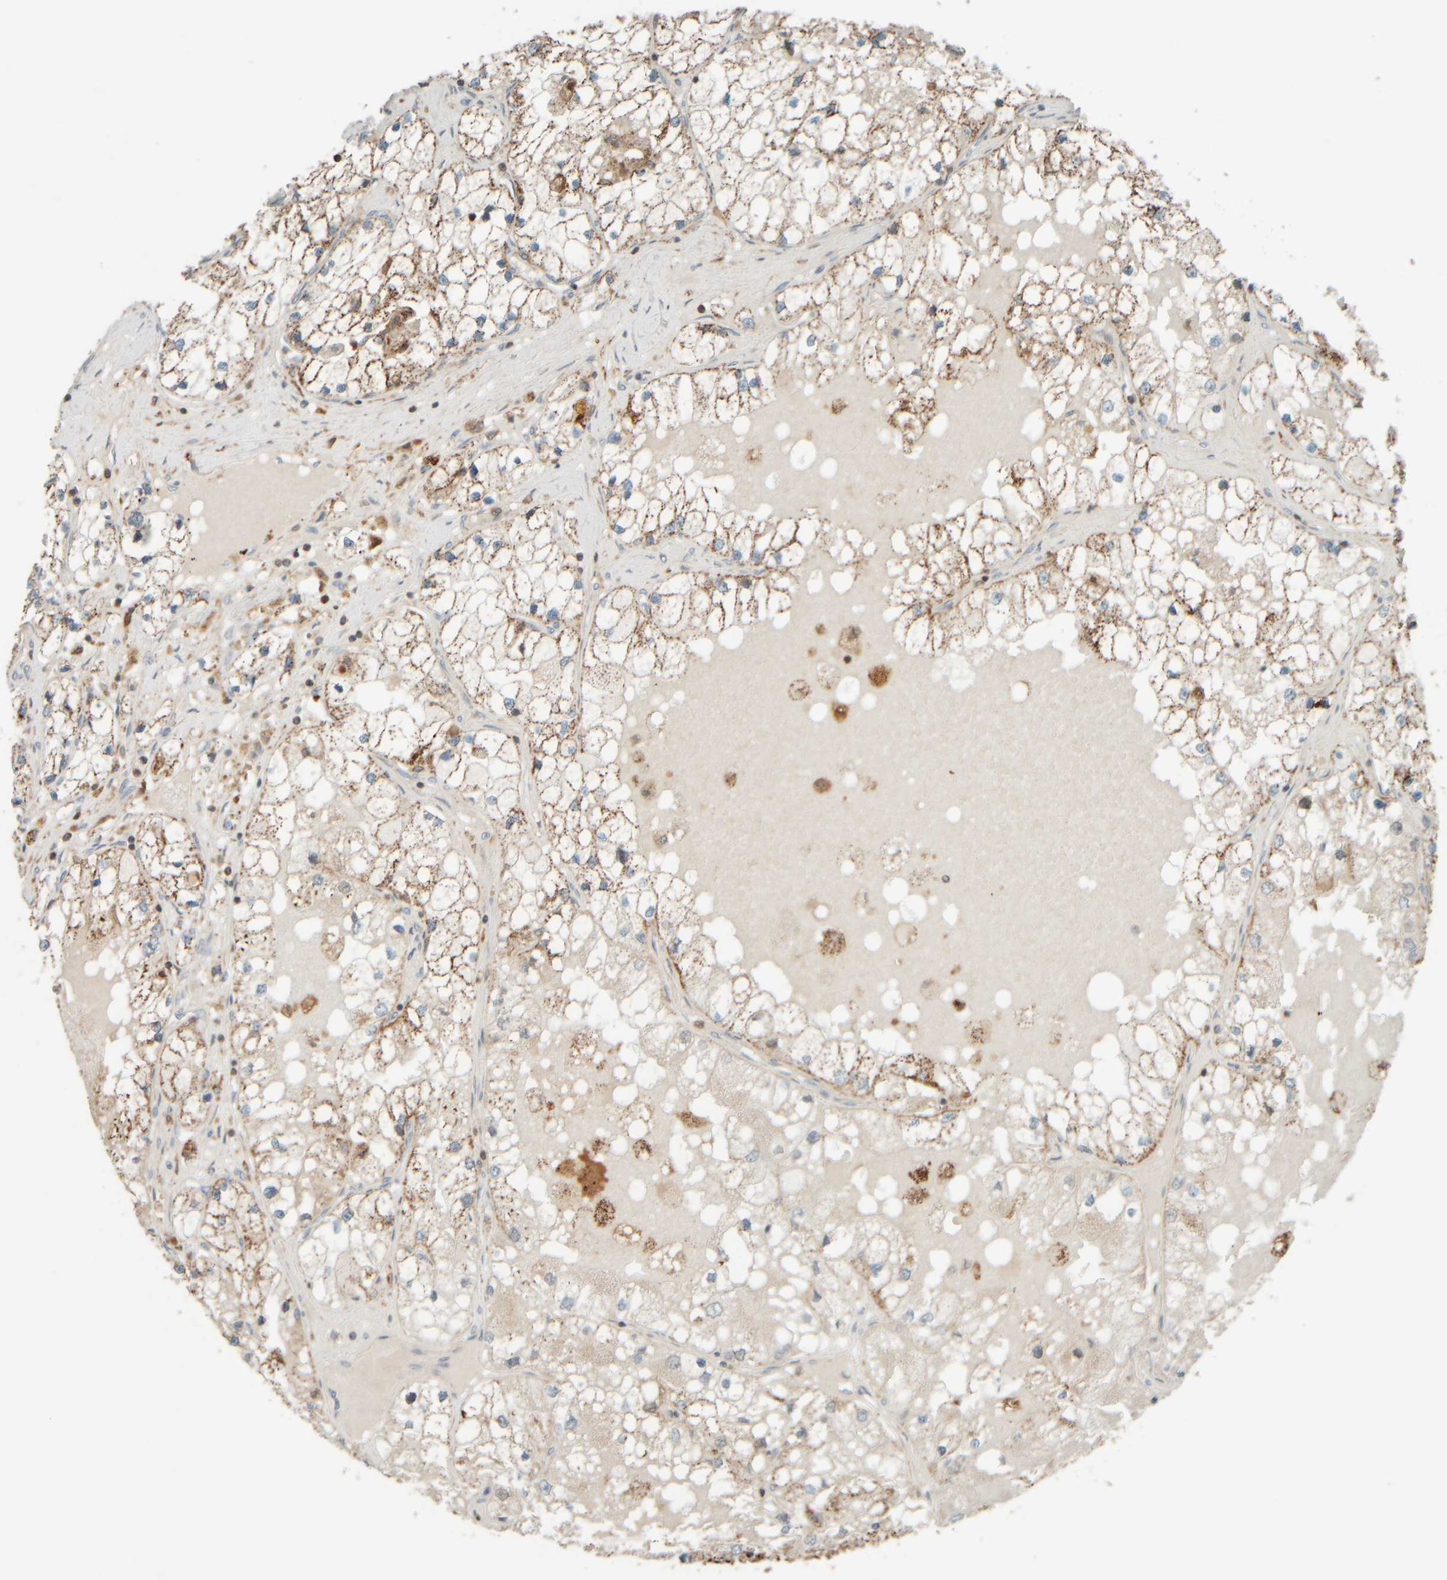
{"staining": {"intensity": "moderate", "quantity": "<25%", "location": "cytoplasmic/membranous"}, "tissue": "renal cancer", "cell_type": "Tumor cells", "image_type": "cancer", "snomed": [{"axis": "morphology", "description": "Adenocarcinoma, NOS"}, {"axis": "topography", "description": "Kidney"}], "caption": "Protein expression analysis of human renal adenocarcinoma reveals moderate cytoplasmic/membranous staining in approximately <25% of tumor cells.", "gene": "SPAG5", "patient": {"sex": "male", "age": 68}}